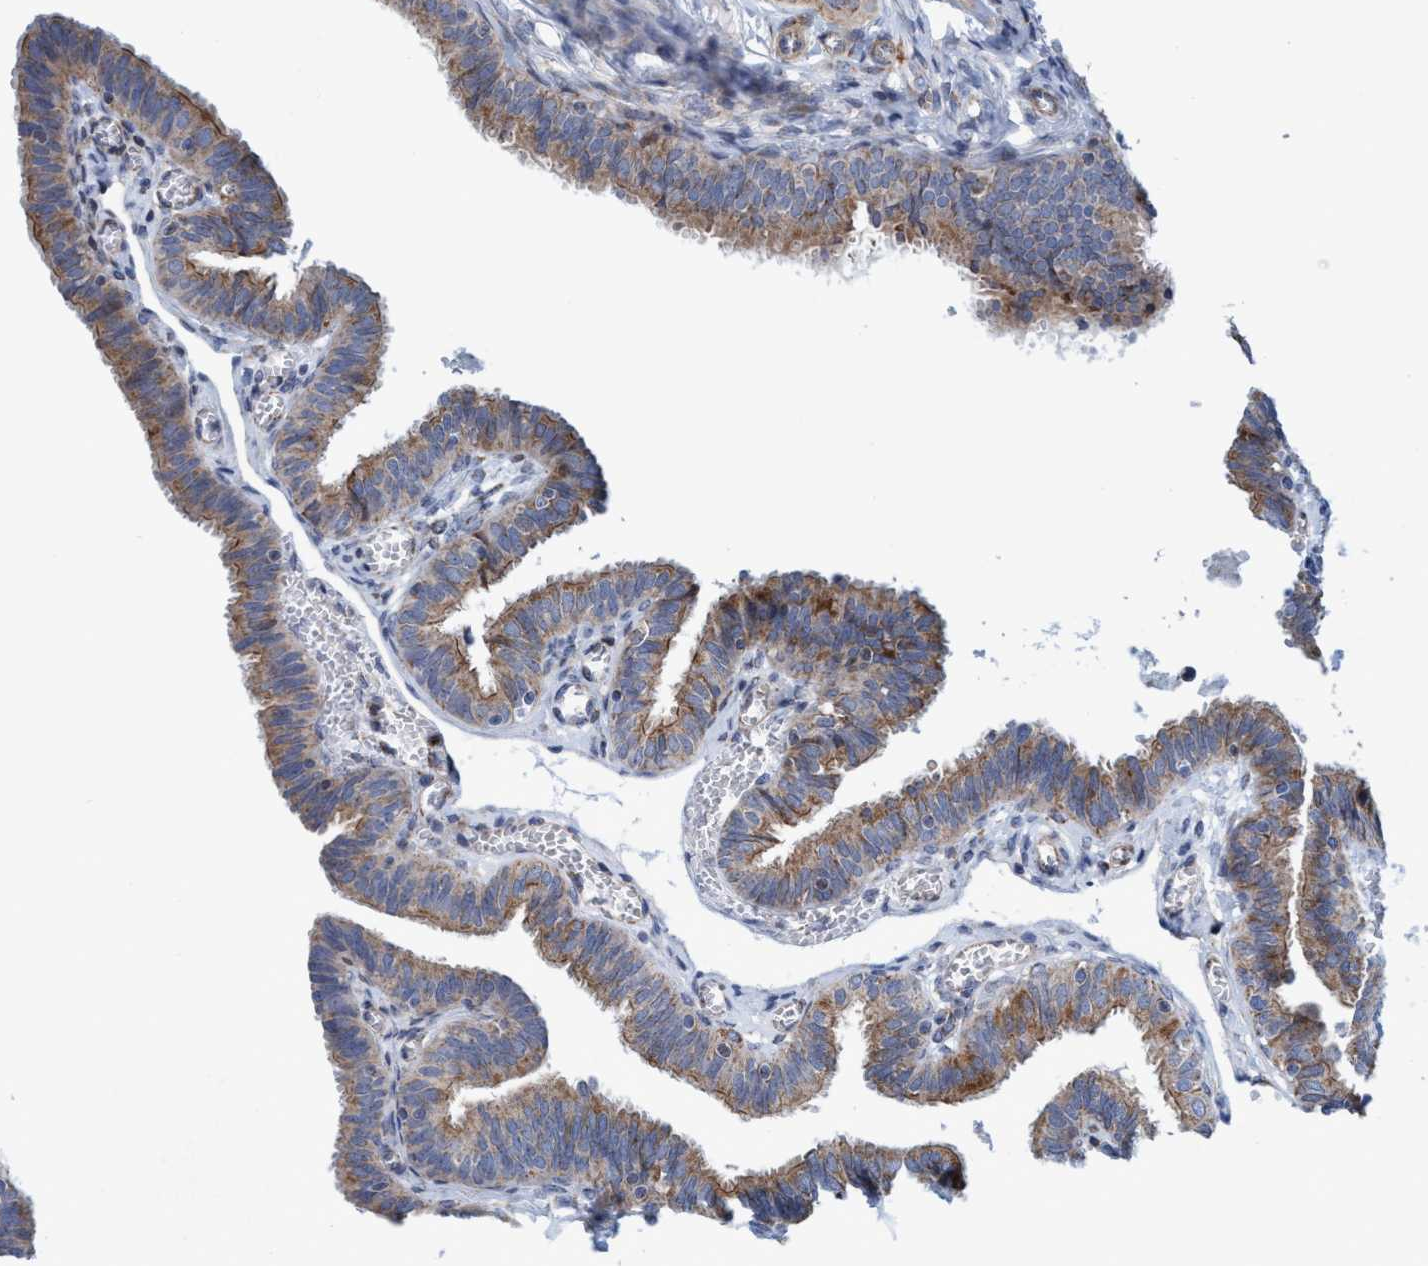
{"staining": {"intensity": "moderate", "quantity": ">75%", "location": "cytoplasmic/membranous"}, "tissue": "fallopian tube", "cell_type": "Glandular cells", "image_type": "normal", "snomed": [{"axis": "morphology", "description": "Normal tissue, NOS"}, {"axis": "topography", "description": "Fallopian tube"}], "caption": "A brown stain highlights moderate cytoplasmic/membranous expression of a protein in glandular cells of normal human fallopian tube. (brown staining indicates protein expression, while blue staining denotes nuclei).", "gene": "POLR1F", "patient": {"sex": "female", "age": 46}}